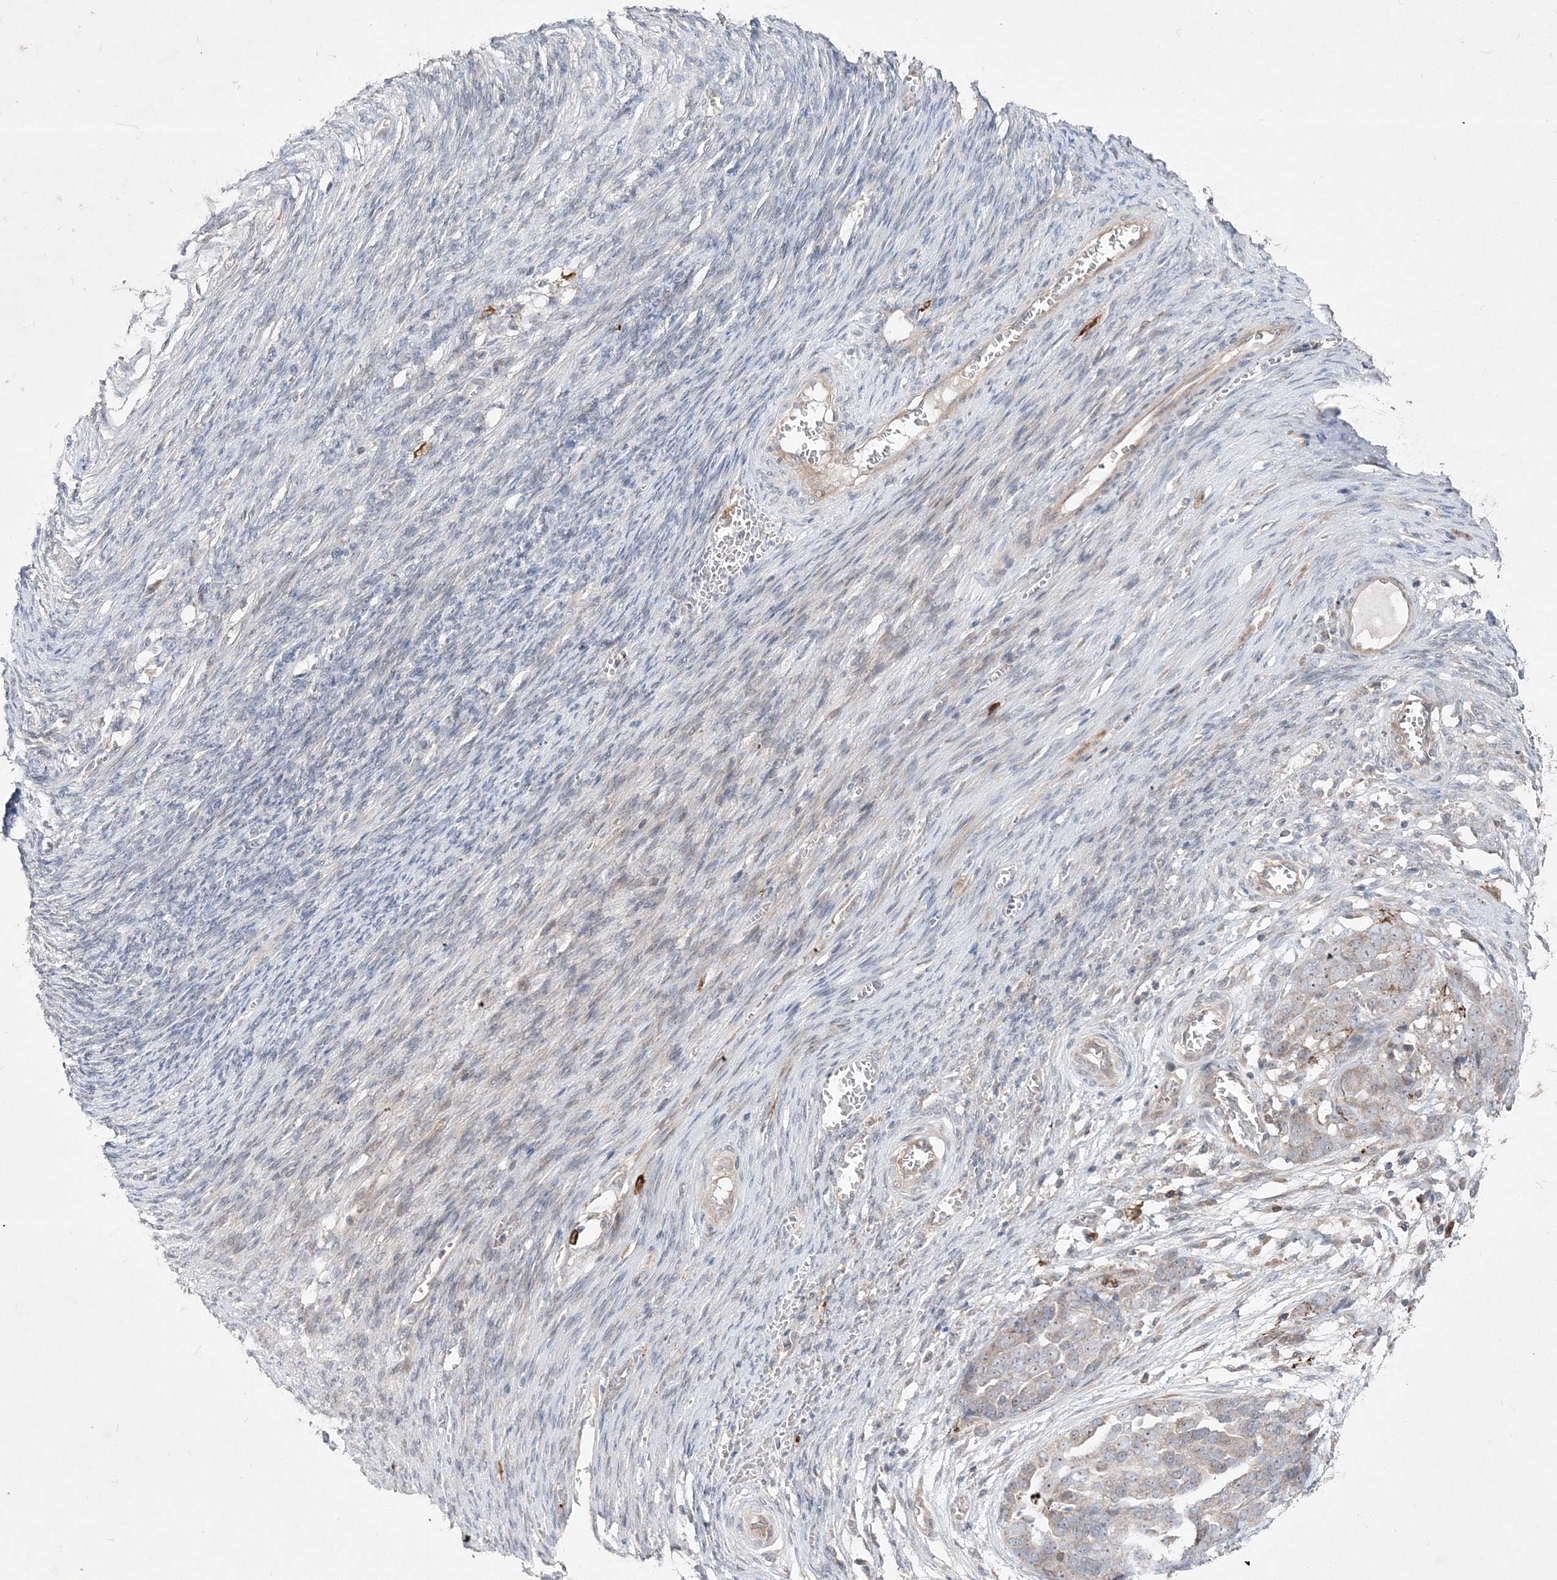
{"staining": {"intensity": "negative", "quantity": "none", "location": "none"}, "tissue": "ovarian cancer", "cell_type": "Tumor cells", "image_type": "cancer", "snomed": [{"axis": "morphology", "description": "Cystadenocarcinoma, serous, NOS"}, {"axis": "topography", "description": "Ovary"}], "caption": "Ovarian serous cystadenocarcinoma stained for a protein using immunohistochemistry shows no staining tumor cells.", "gene": "CLNK", "patient": {"sex": "female", "age": 44}}